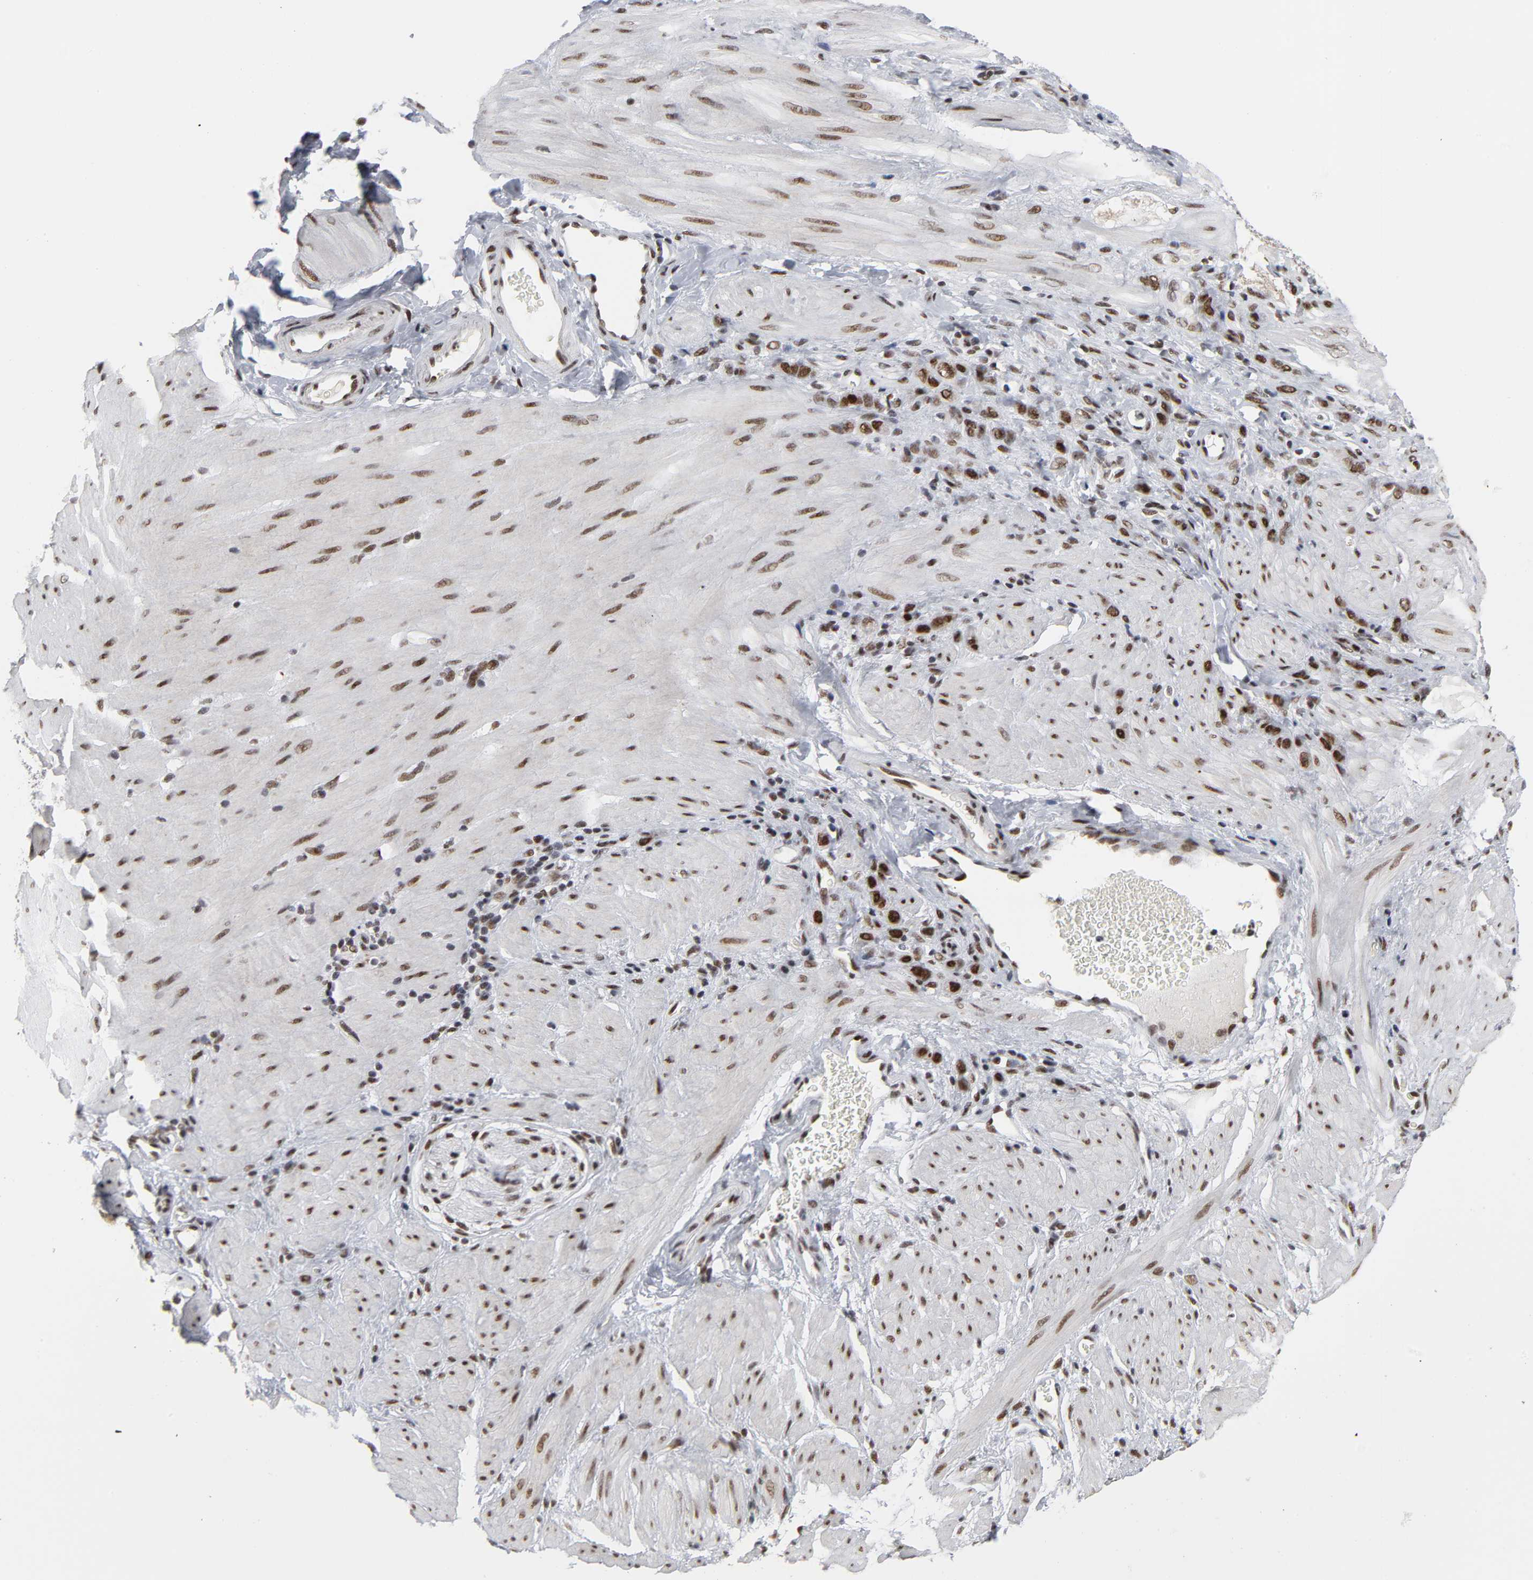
{"staining": {"intensity": "strong", "quantity": ">75%", "location": "nuclear"}, "tissue": "stomach cancer", "cell_type": "Tumor cells", "image_type": "cancer", "snomed": [{"axis": "morphology", "description": "Normal tissue, NOS"}, {"axis": "morphology", "description": "Adenocarcinoma, NOS"}, {"axis": "topography", "description": "Stomach"}], "caption": "A high amount of strong nuclear staining is appreciated in approximately >75% of tumor cells in stomach adenocarcinoma tissue.", "gene": "CREBBP", "patient": {"sex": "male", "age": 82}}